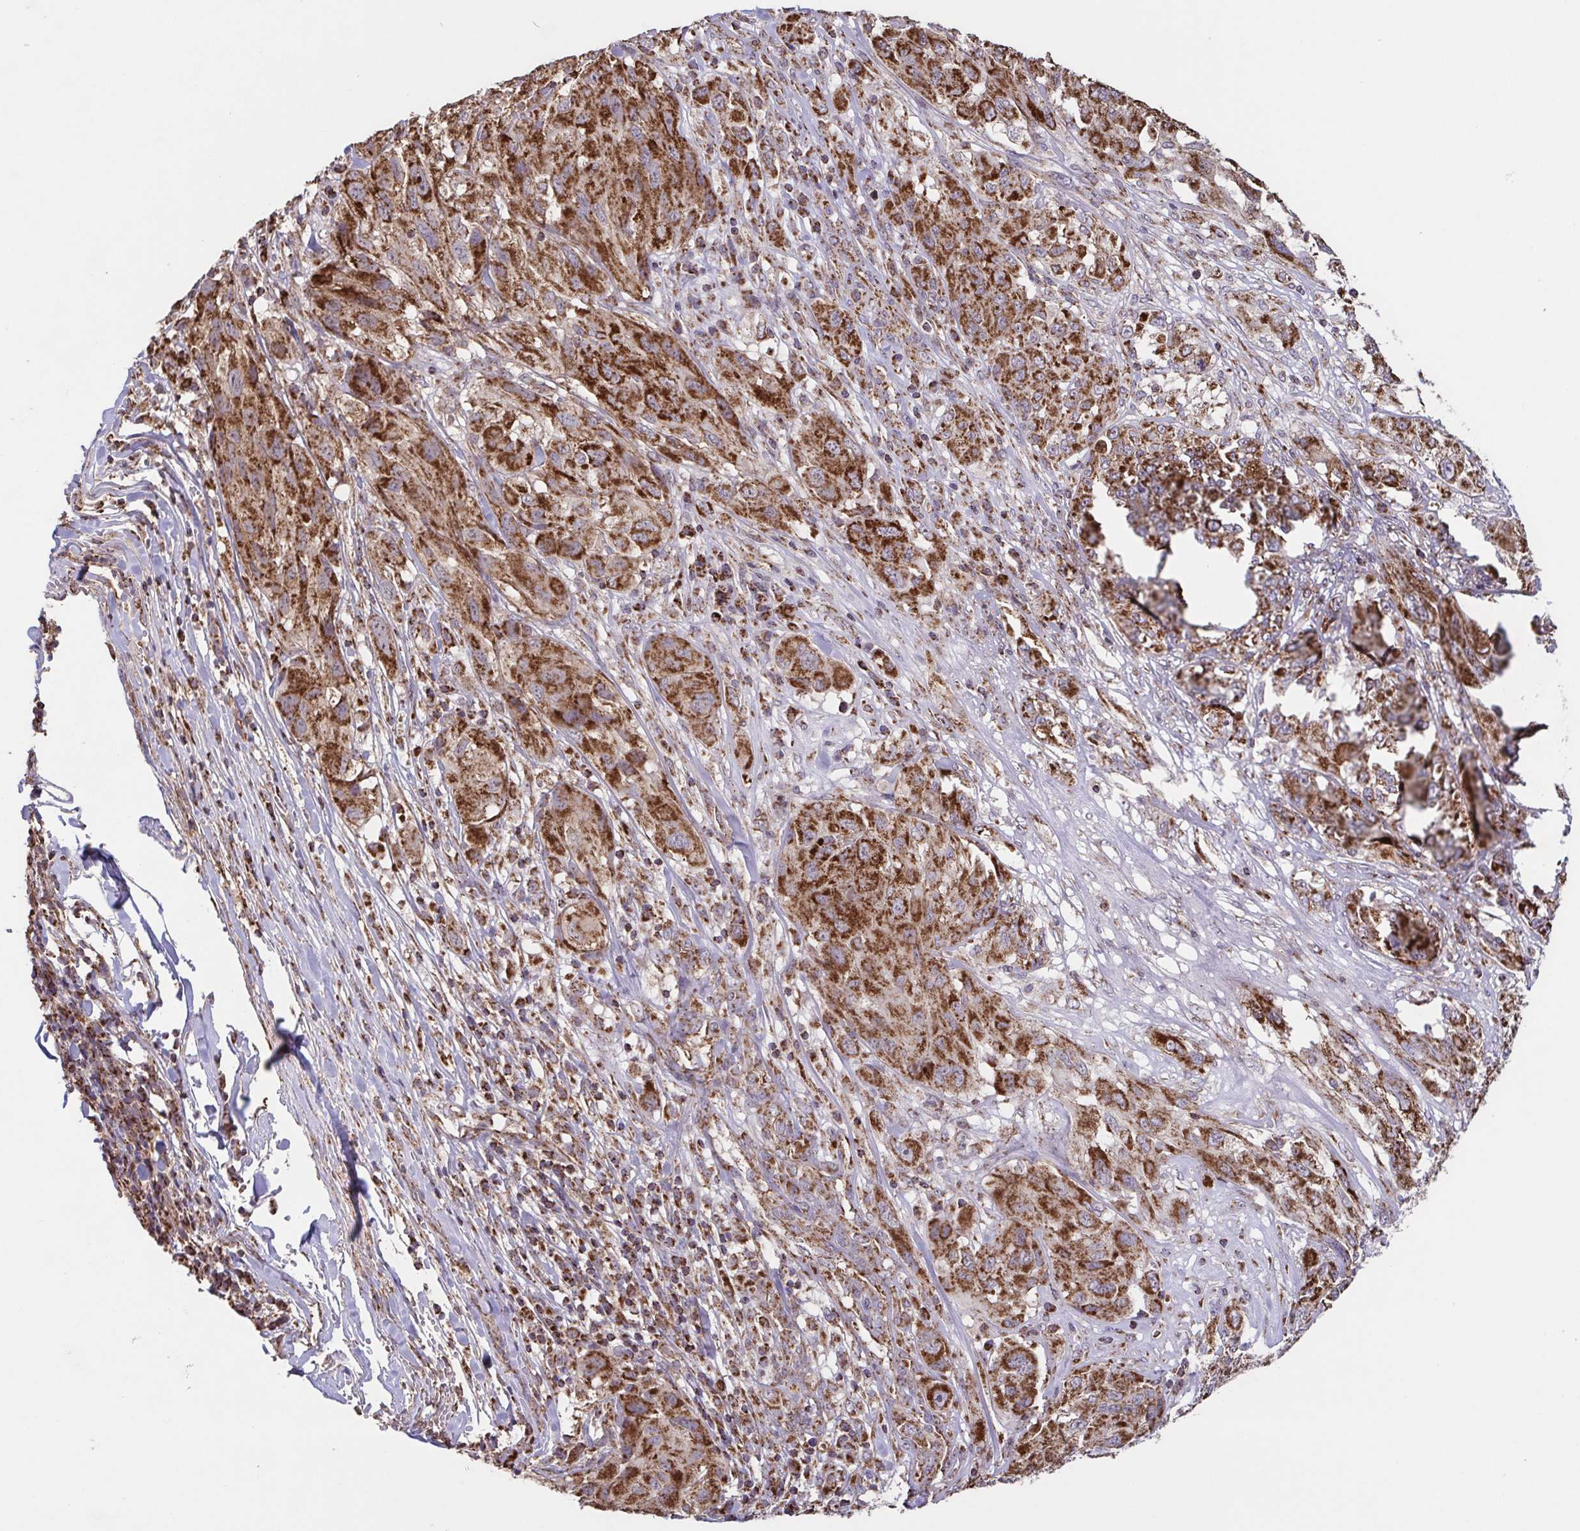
{"staining": {"intensity": "strong", "quantity": ">75%", "location": "cytoplasmic/membranous"}, "tissue": "melanoma", "cell_type": "Tumor cells", "image_type": "cancer", "snomed": [{"axis": "morphology", "description": "Malignant melanoma, NOS"}, {"axis": "topography", "description": "Skin"}], "caption": "Malignant melanoma tissue demonstrates strong cytoplasmic/membranous staining in about >75% of tumor cells, visualized by immunohistochemistry. The protein is shown in brown color, while the nuclei are stained blue.", "gene": "DIP2B", "patient": {"sex": "female", "age": 91}}